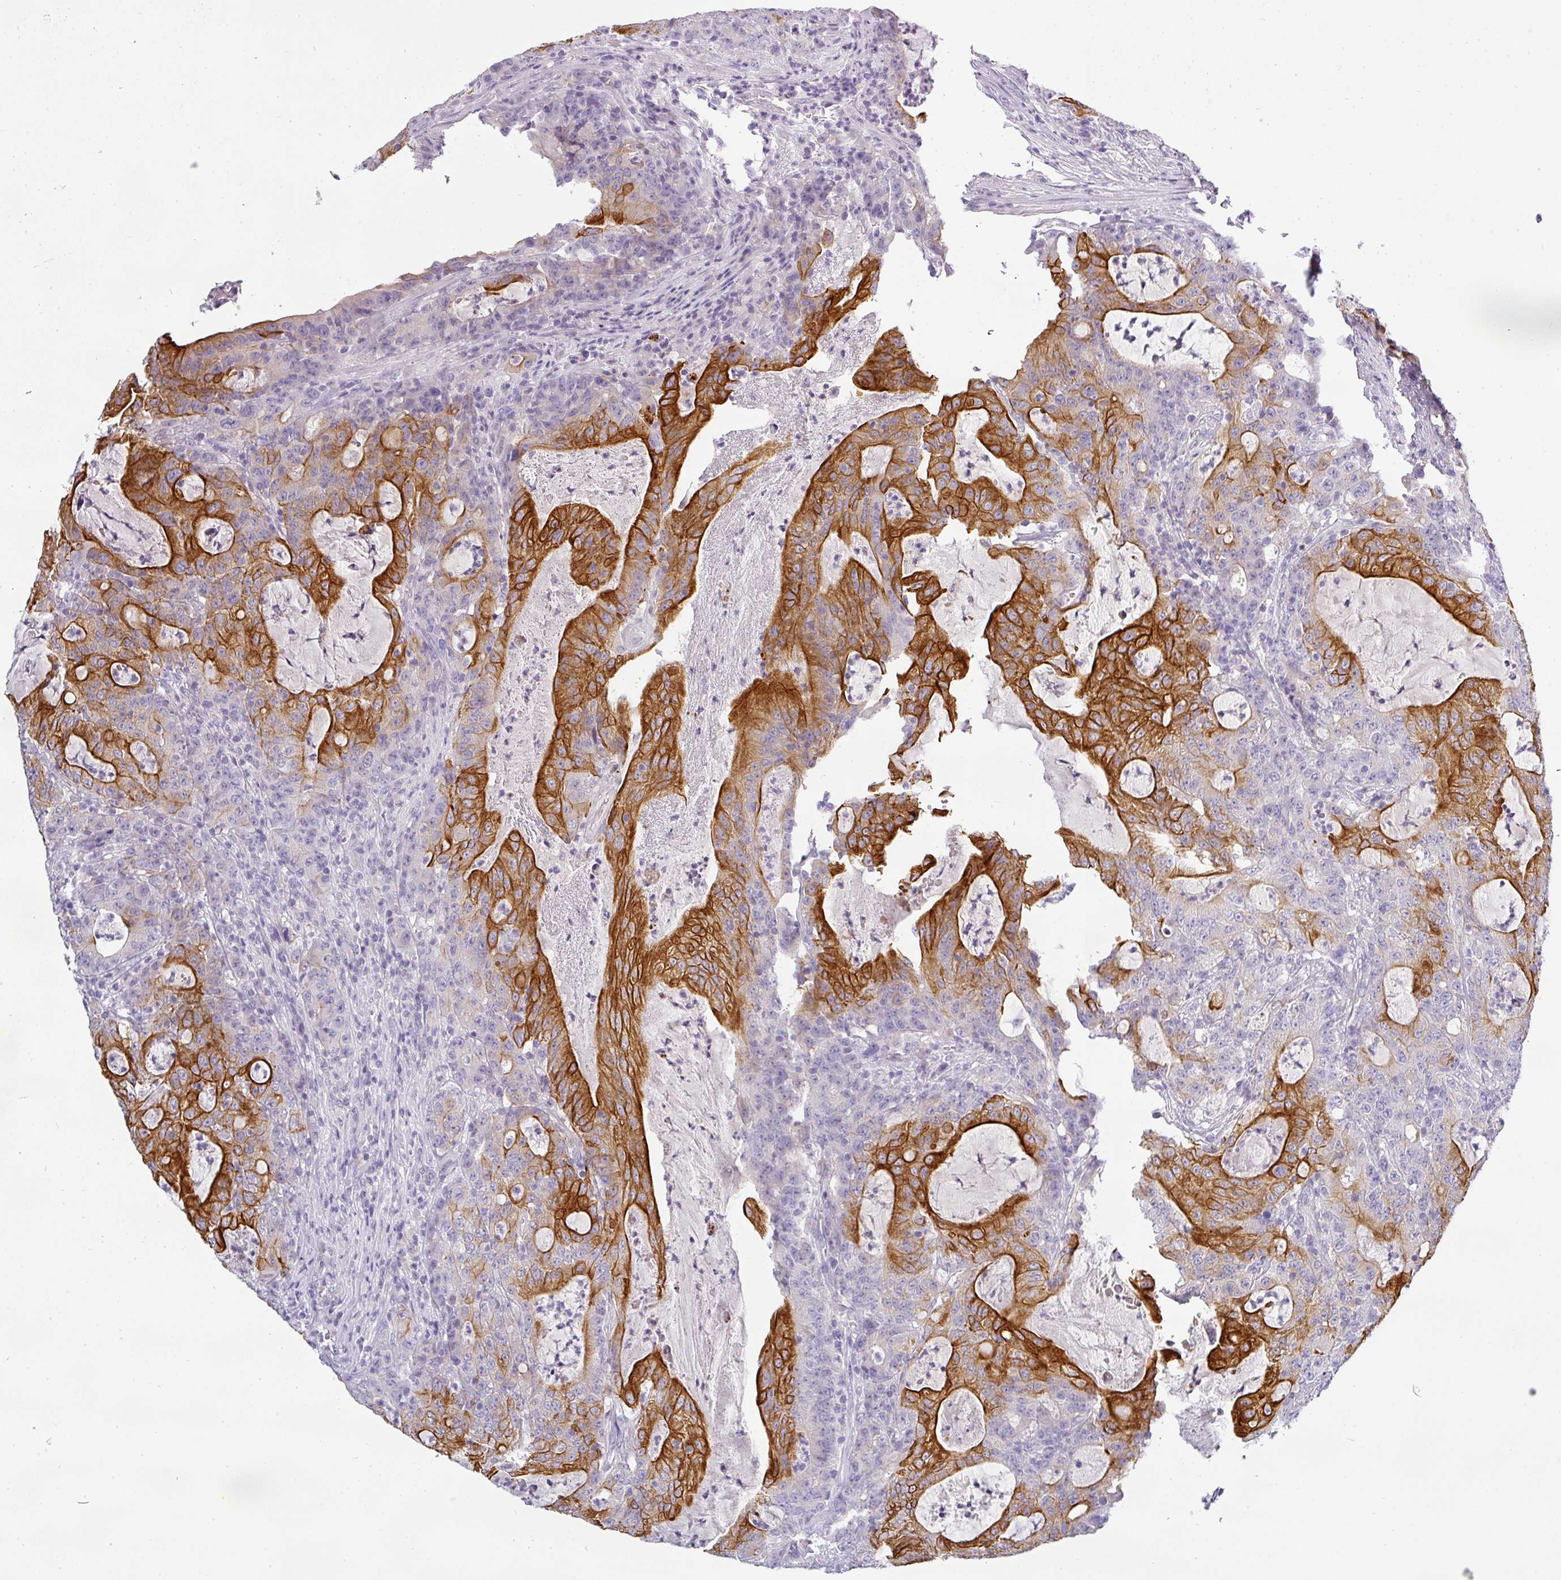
{"staining": {"intensity": "strong", "quantity": ">75%", "location": "cytoplasmic/membranous"}, "tissue": "colorectal cancer", "cell_type": "Tumor cells", "image_type": "cancer", "snomed": [{"axis": "morphology", "description": "Adenocarcinoma, NOS"}, {"axis": "topography", "description": "Colon"}], "caption": "Adenocarcinoma (colorectal) stained for a protein demonstrates strong cytoplasmic/membranous positivity in tumor cells. The protein is shown in brown color, while the nuclei are stained blue.", "gene": "ASXL3", "patient": {"sex": "male", "age": 83}}